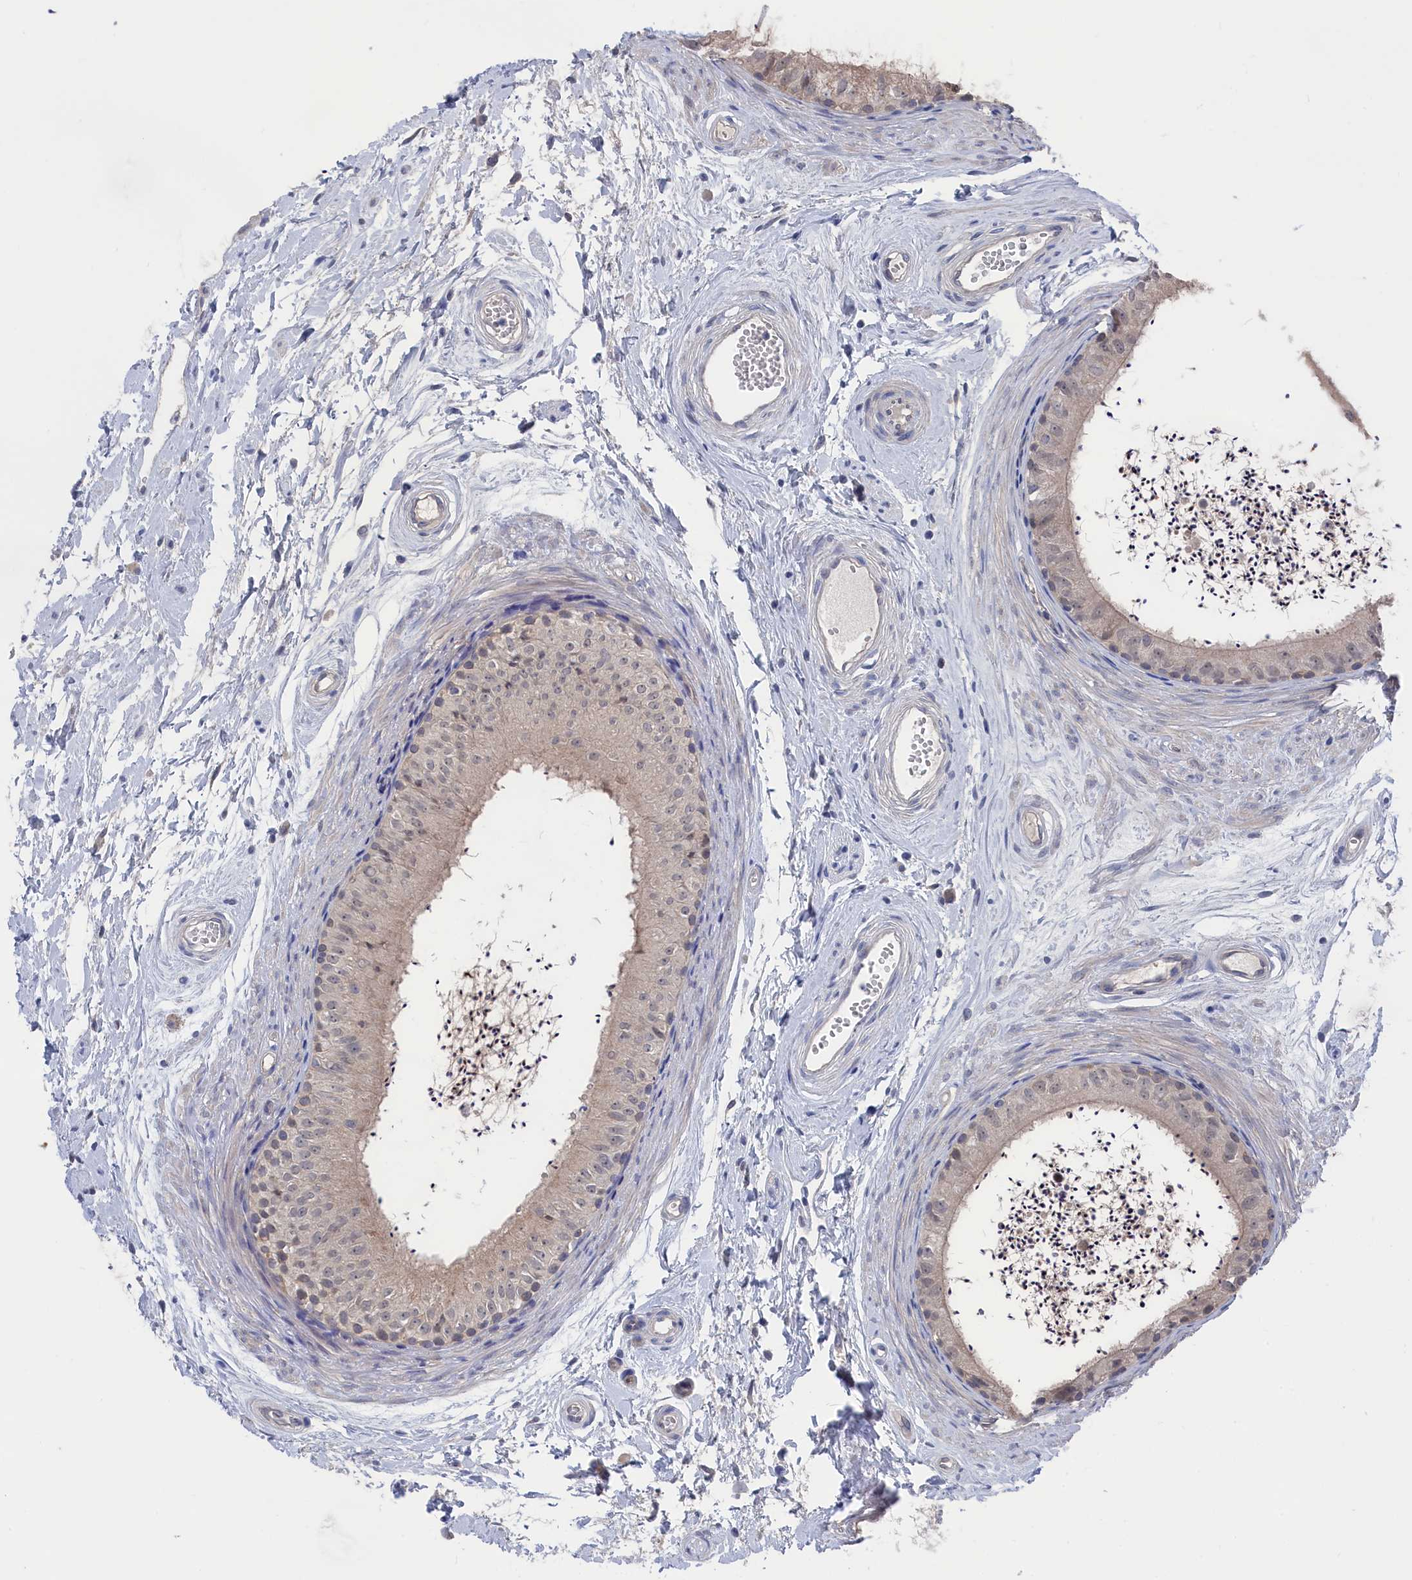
{"staining": {"intensity": "weak", "quantity": "<25%", "location": "nuclear"}, "tissue": "epididymis", "cell_type": "Glandular cells", "image_type": "normal", "snomed": [{"axis": "morphology", "description": "Normal tissue, NOS"}, {"axis": "topography", "description": "Epididymis"}], "caption": "A photomicrograph of human epididymis is negative for staining in glandular cells. (Stains: DAB (3,3'-diaminobenzidine) IHC with hematoxylin counter stain, Microscopy: brightfield microscopy at high magnification).", "gene": "NUTF2", "patient": {"sex": "male", "age": 56}}